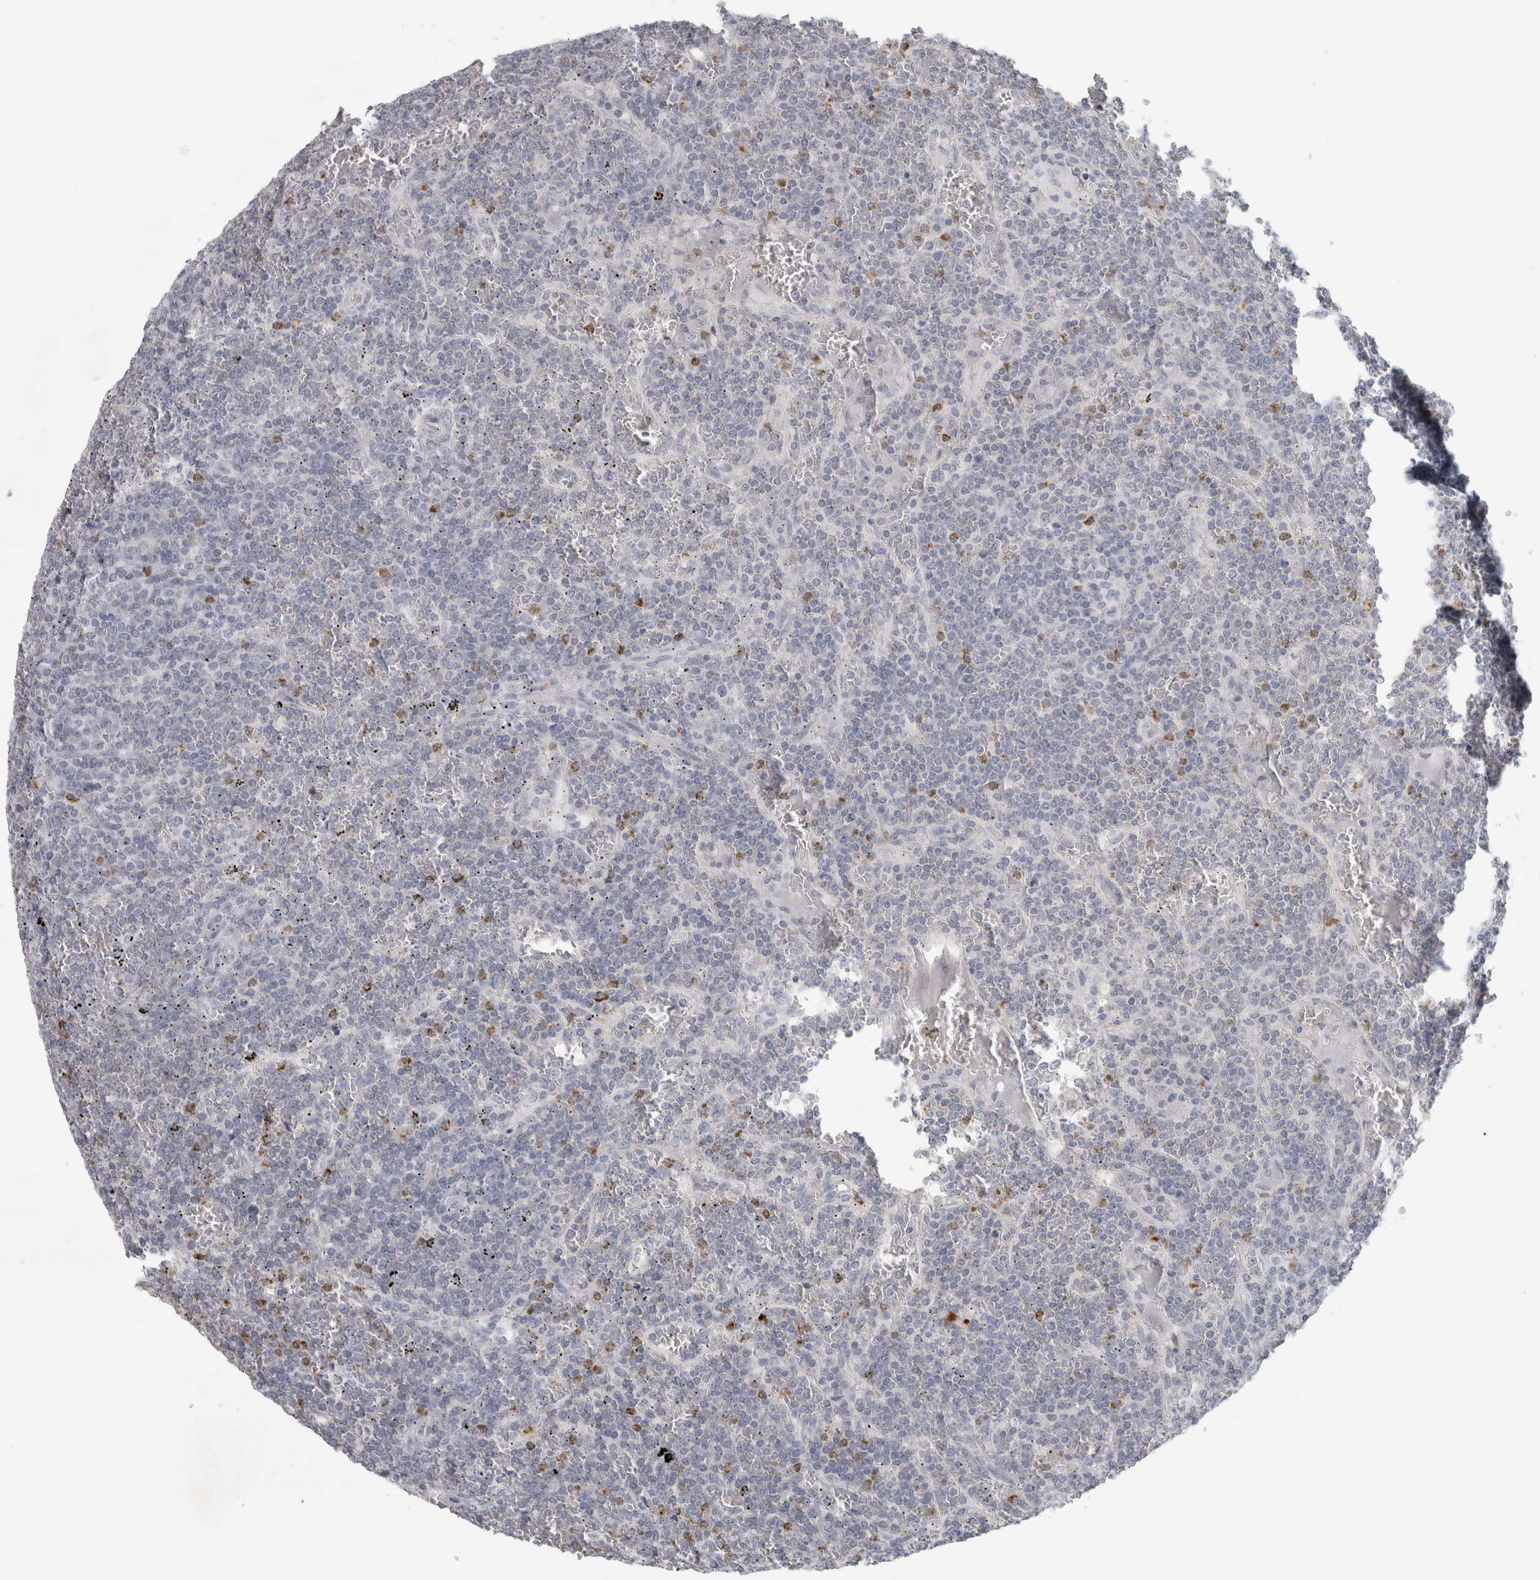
{"staining": {"intensity": "negative", "quantity": "none", "location": "none"}, "tissue": "lymphoma", "cell_type": "Tumor cells", "image_type": "cancer", "snomed": [{"axis": "morphology", "description": "Malignant lymphoma, non-Hodgkin's type, Low grade"}, {"axis": "topography", "description": "Spleen"}], "caption": "Tumor cells are negative for brown protein staining in malignant lymphoma, non-Hodgkin's type (low-grade). Nuclei are stained in blue.", "gene": "PTPRN2", "patient": {"sex": "female", "age": 19}}